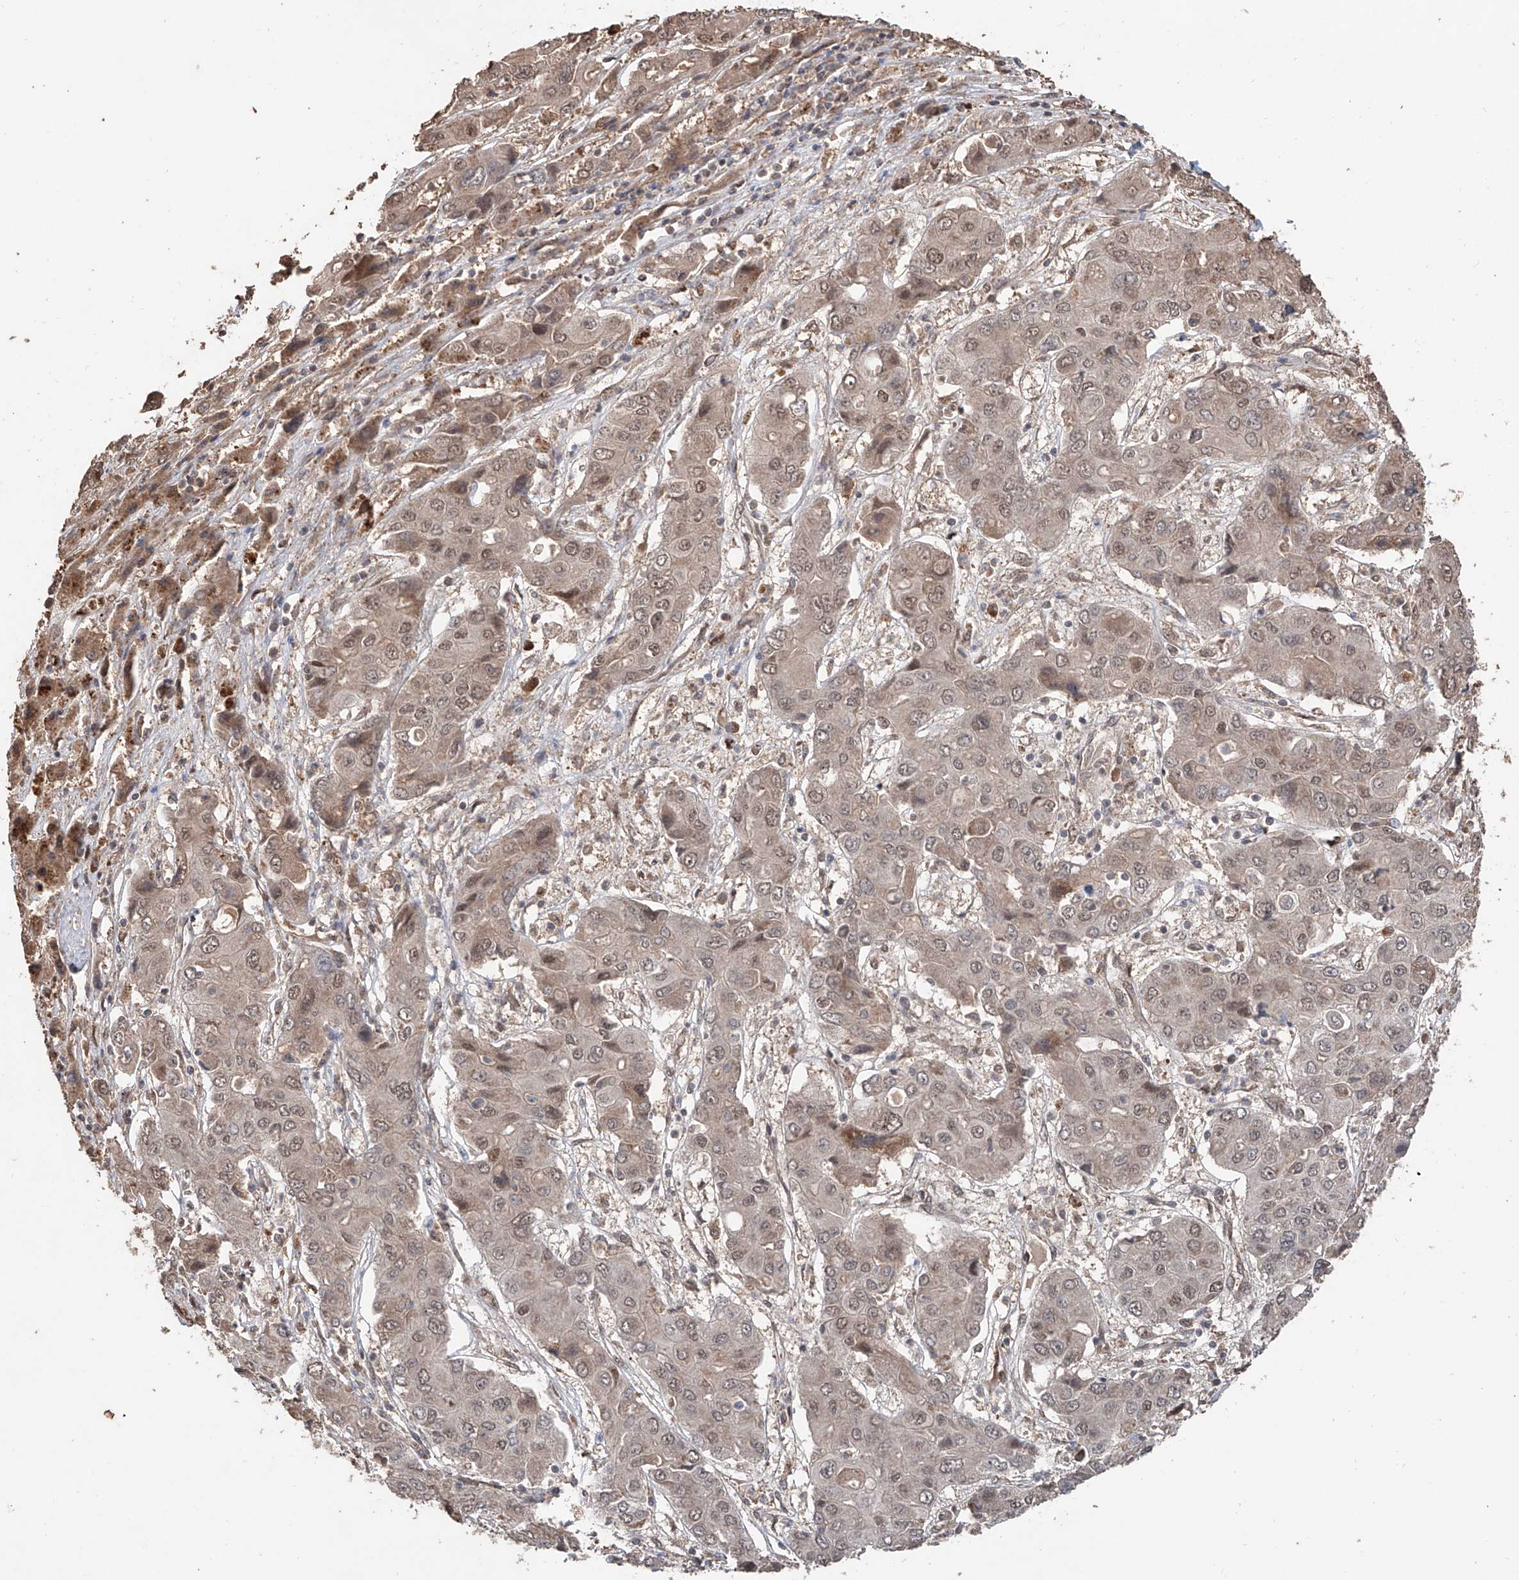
{"staining": {"intensity": "weak", "quantity": ">75%", "location": "nuclear"}, "tissue": "liver cancer", "cell_type": "Tumor cells", "image_type": "cancer", "snomed": [{"axis": "morphology", "description": "Cholangiocarcinoma"}, {"axis": "topography", "description": "Liver"}], "caption": "Cholangiocarcinoma (liver) was stained to show a protein in brown. There is low levels of weak nuclear expression in about >75% of tumor cells. (DAB IHC with brightfield microscopy, high magnification).", "gene": "FAM135A", "patient": {"sex": "male", "age": 67}}